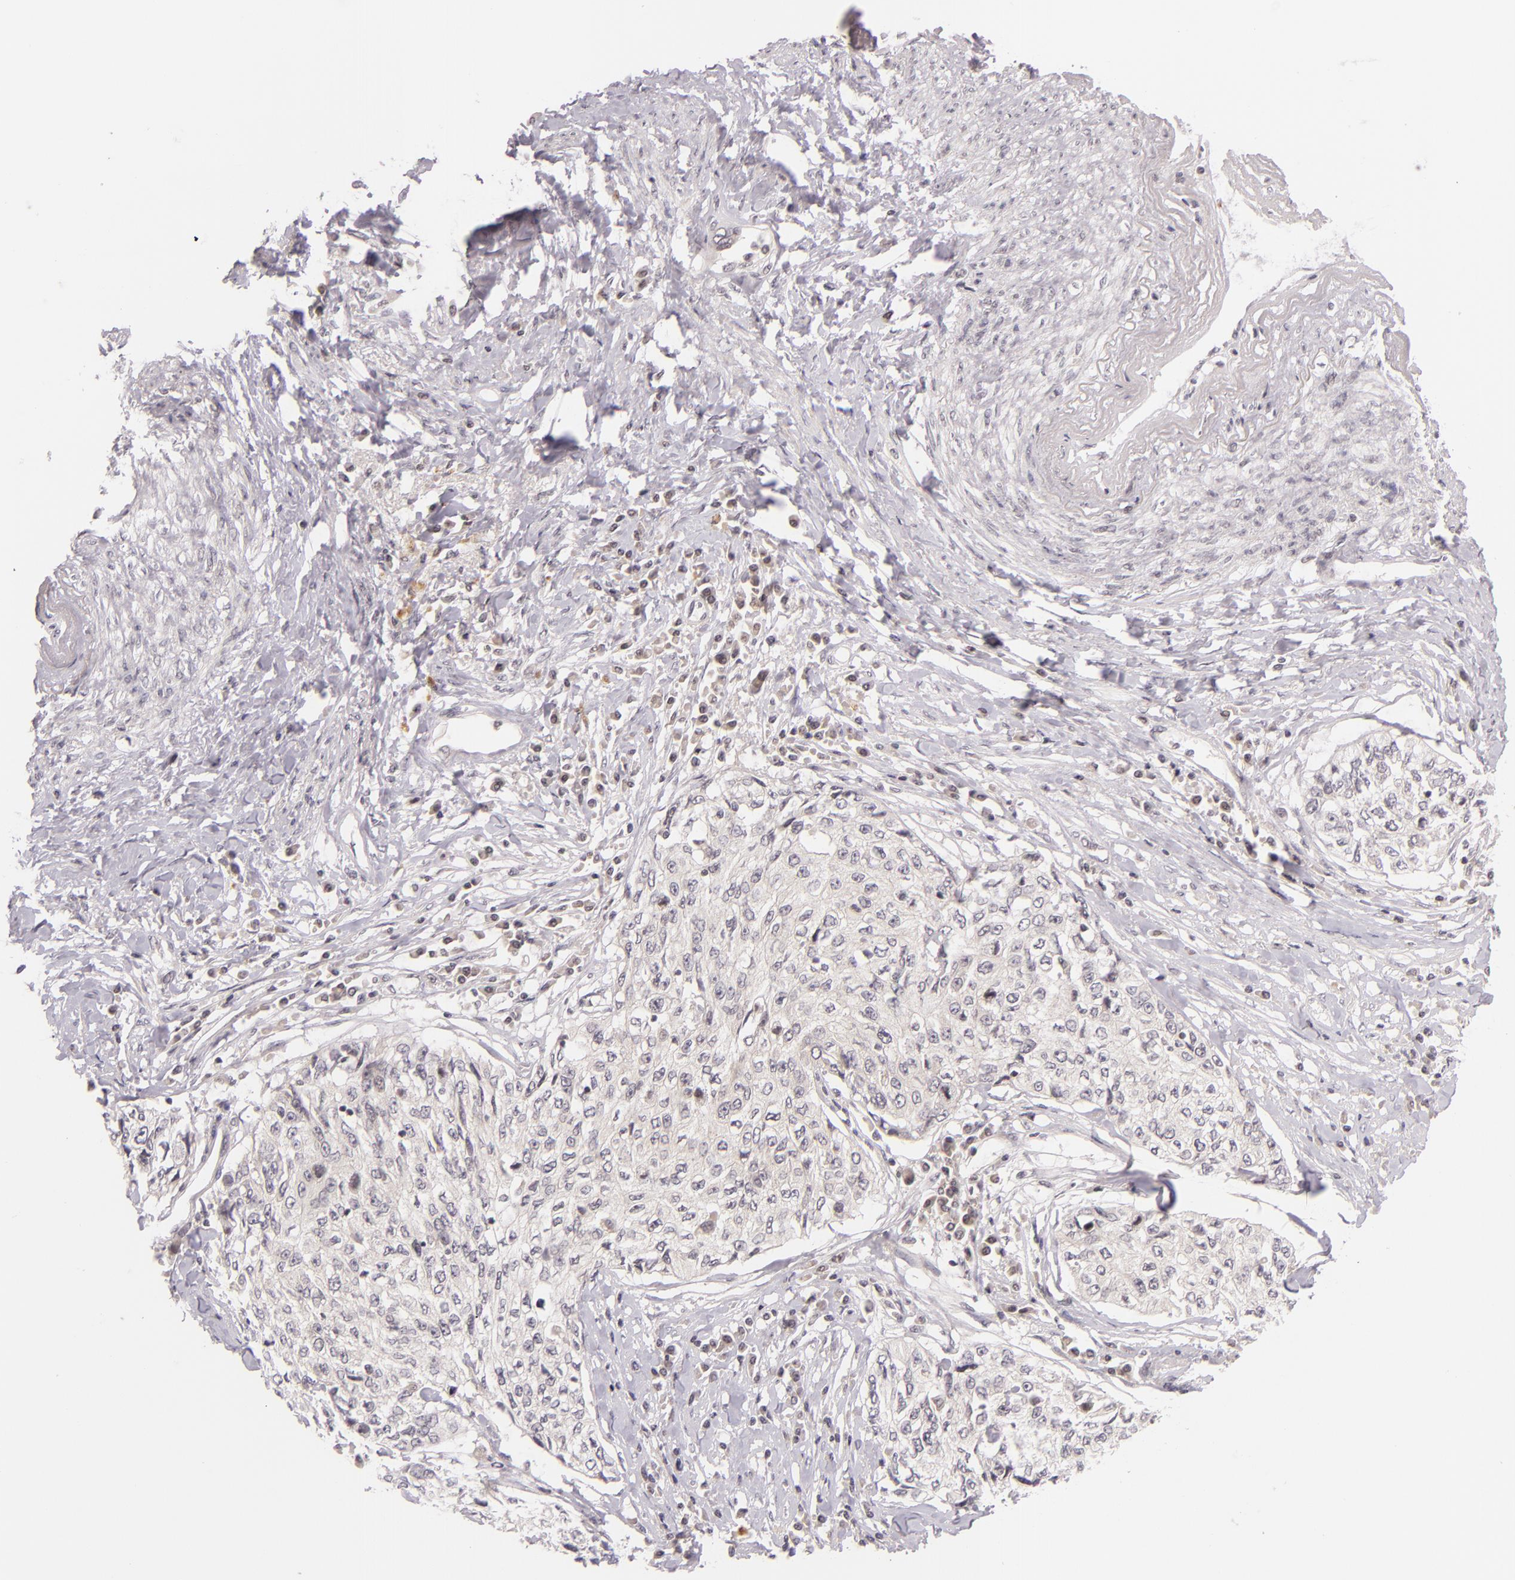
{"staining": {"intensity": "negative", "quantity": "none", "location": "none"}, "tissue": "cervical cancer", "cell_type": "Tumor cells", "image_type": "cancer", "snomed": [{"axis": "morphology", "description": "Squamous cell carcinoma, NOS"}, {"axis": "topography", "description": "Cervix"}], "caption": "Tumor cells show no significant protein expression in squamous cell carcinoma (cervical).", "gene": "CASP8", "patient": {"sex": "female", "age": 57}}